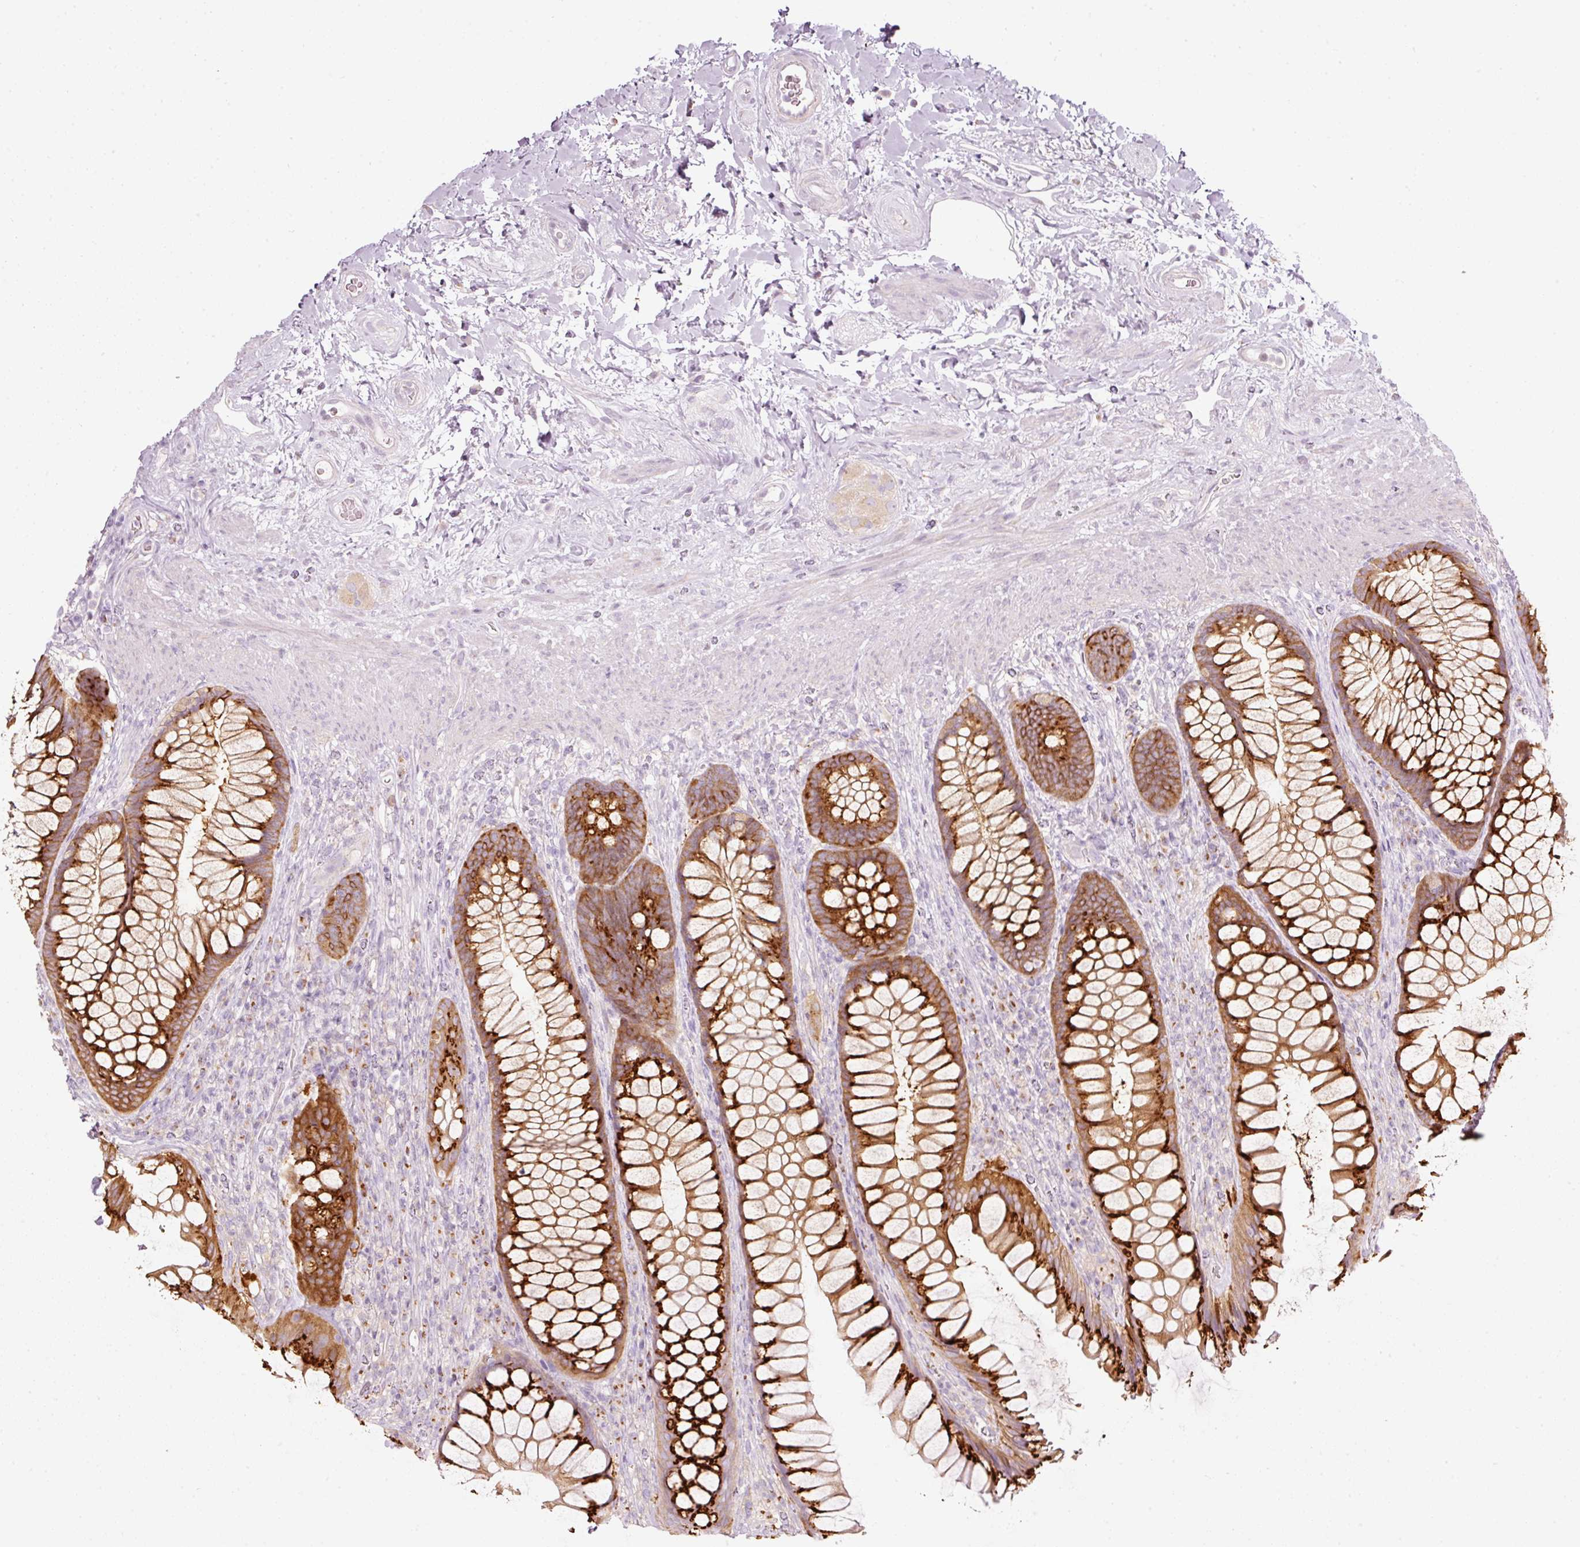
{"staining": {"intensity": "strong", "quantity": ">75%", "location": "cytoplasmic/membranous"}, "tissue": "rectum", "cell_type": "Glandular cells", "image_type": "normal", "snomed": [{"axis": "morphology", "description": "Normal tissue, NOS"}, {"axis": "topography", "description": "Rectum"}], "caption": "The immunohistochemical stain highlights strong cytoplasmic/membranous staining in glandular cells of unremarkable rectum. (DAB (3,3'-diaminobenzidine) IHC, brown staining for protein, blue staining for nuclei).", "gene": "PDXDC1", "patient": {"sex": "male", "age": 53}}